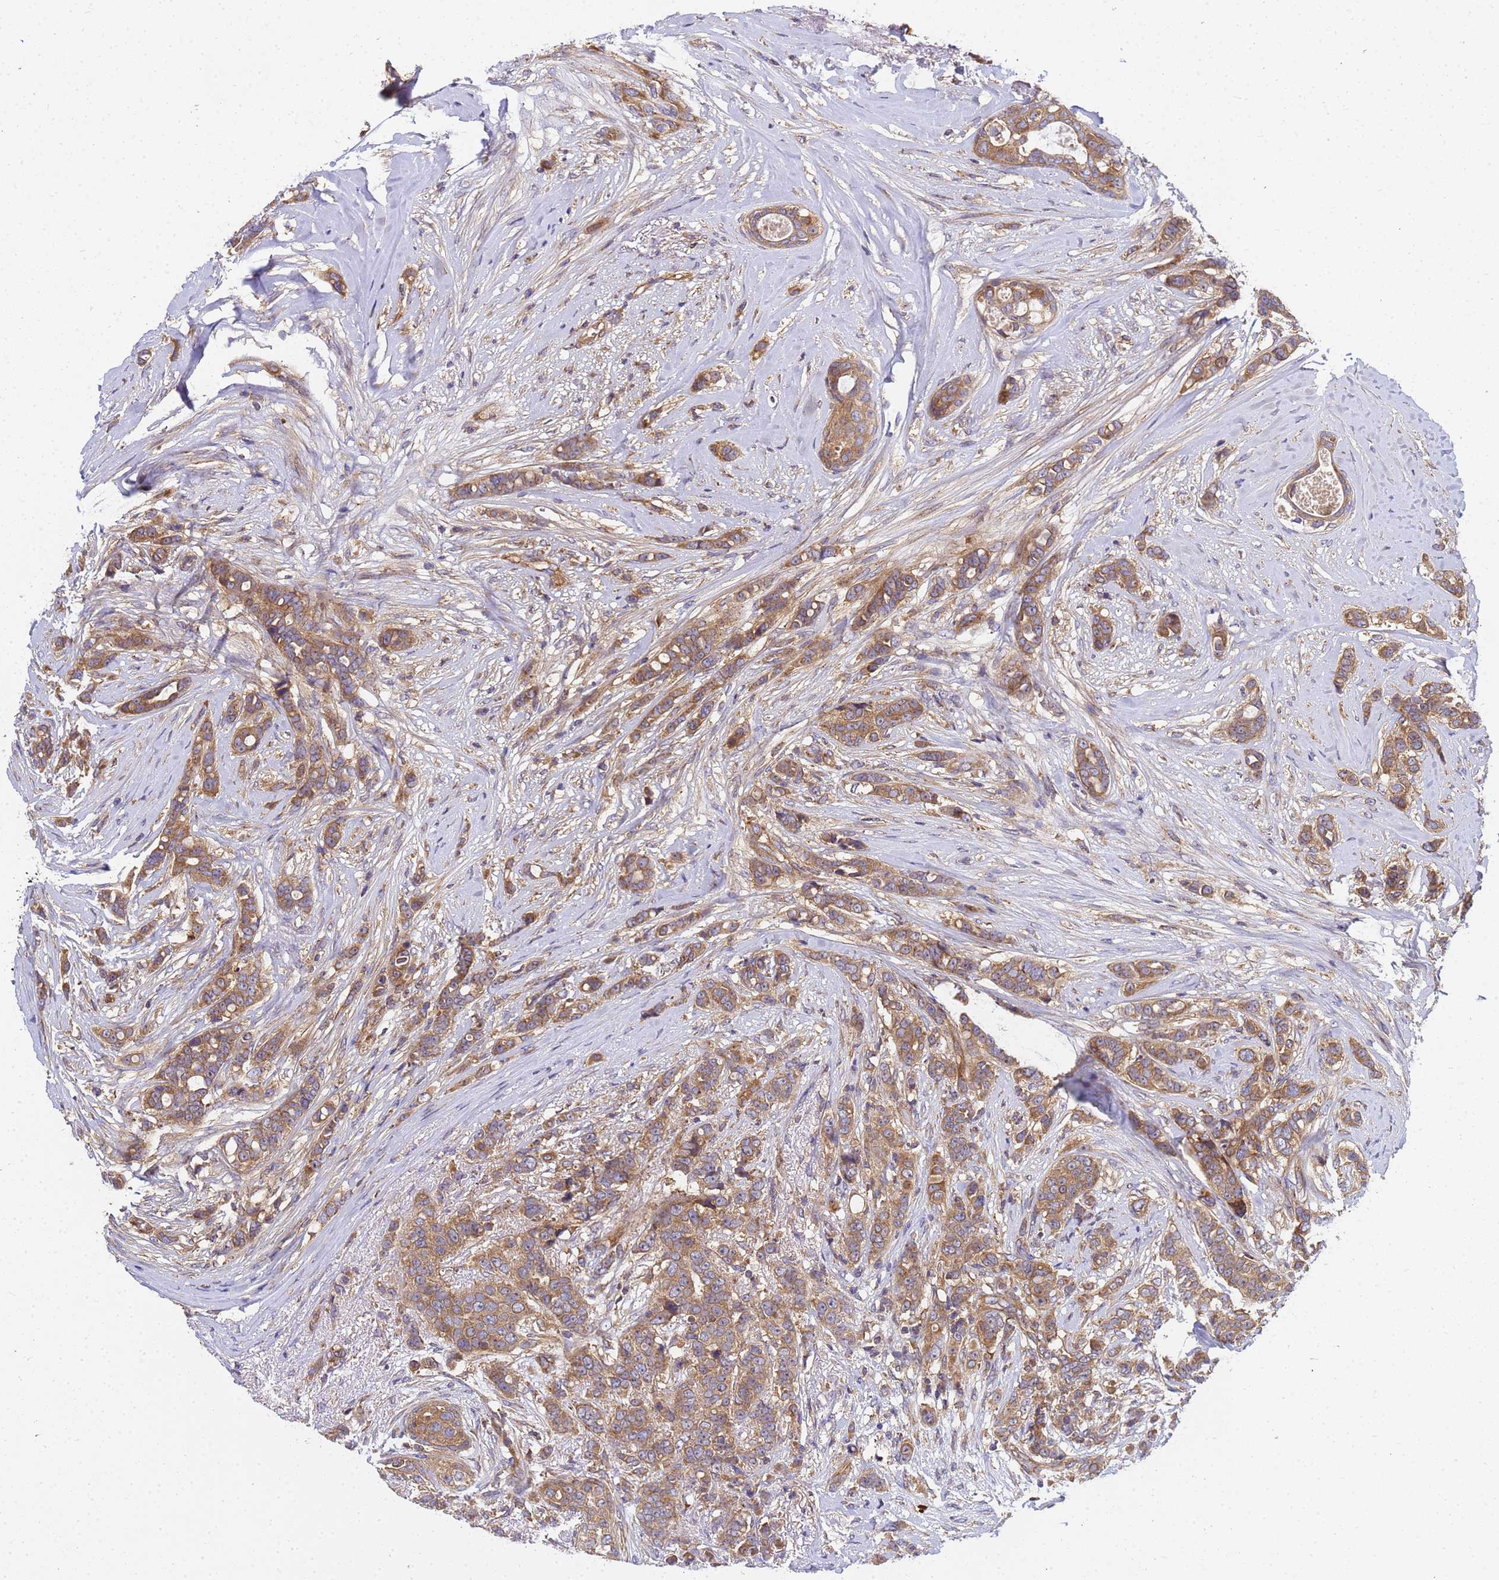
{"staining": {"intensity": "moderate", "quantity": ">75%", "location": "cytoplasmic/membranous"}, "tissue": "breast cancer", "cell_type": "Tumor cells", "image_type": "cancer", "snomed": [{"axis": "morphology", "description": "Lobular carcinoma"}, {"axis": "topography", "description": "Breast"}], "caption": "High-power microscopy captured an immunohistochemistry (IHC) micrograph of breast cancer (lobular carcinoma), revealing moderate cytoplasmic/membranous expression in about >75% of tumor cells.", "gene": "BECN1", "patient": {"sex": "female", "age": 51}}